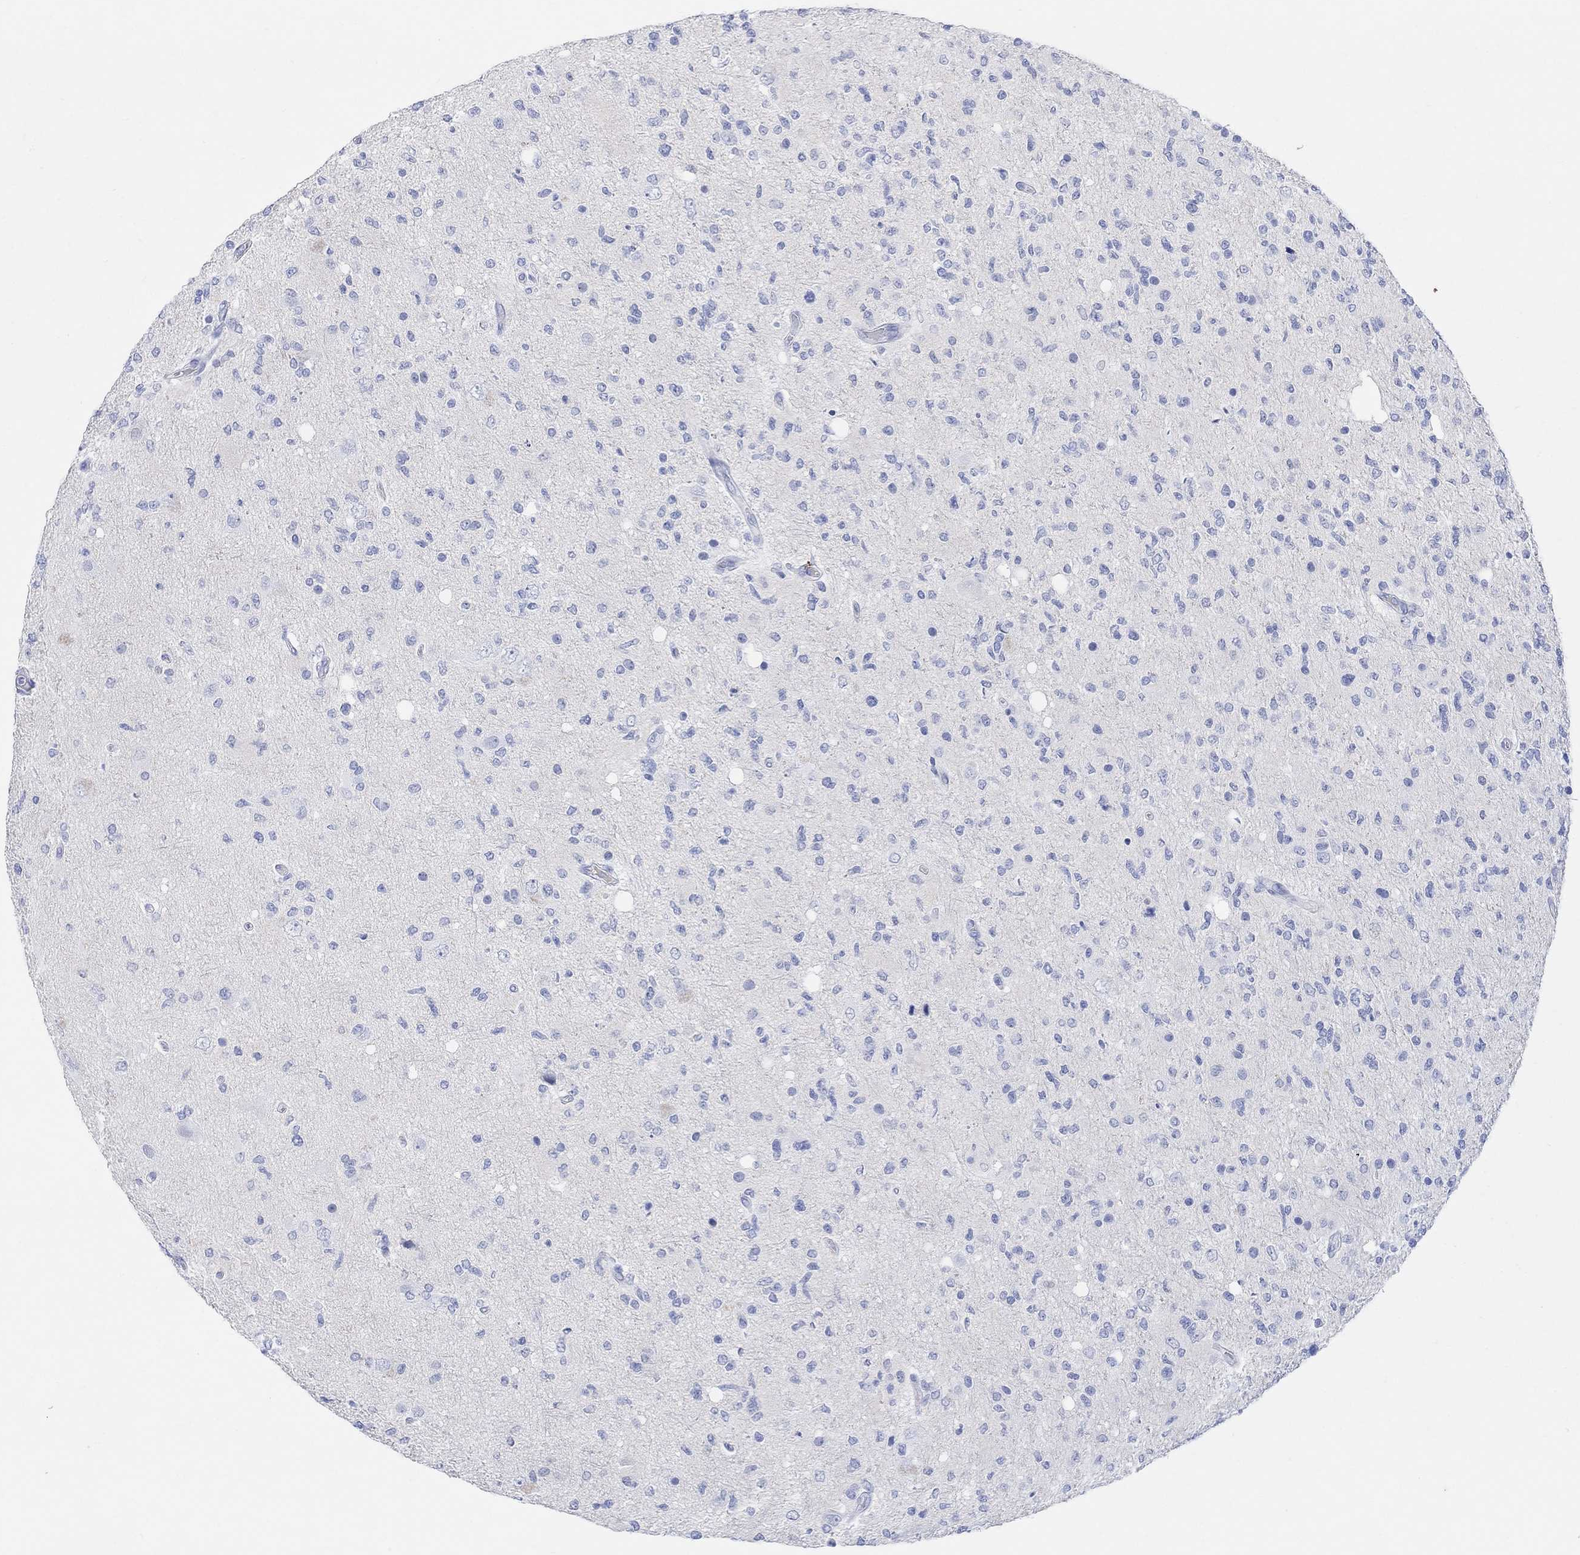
{"staining": {"intensity": "negative", "quantity": "none", "location": "none"}, "tissue": "glioma", "cell_type": "Tumor cells", "image_type": "cancer", "snomed": [{"axis": "morphology", "description": "Glioma, malignant, High grade"}, {"axis": "topography", "description": "Cerebral cortex"}], "caption": "Tumor cells show no significant expression in malignant high-grade glioma.", "gene": "TYR", "patient": {"sex": "male", "age": 70}}